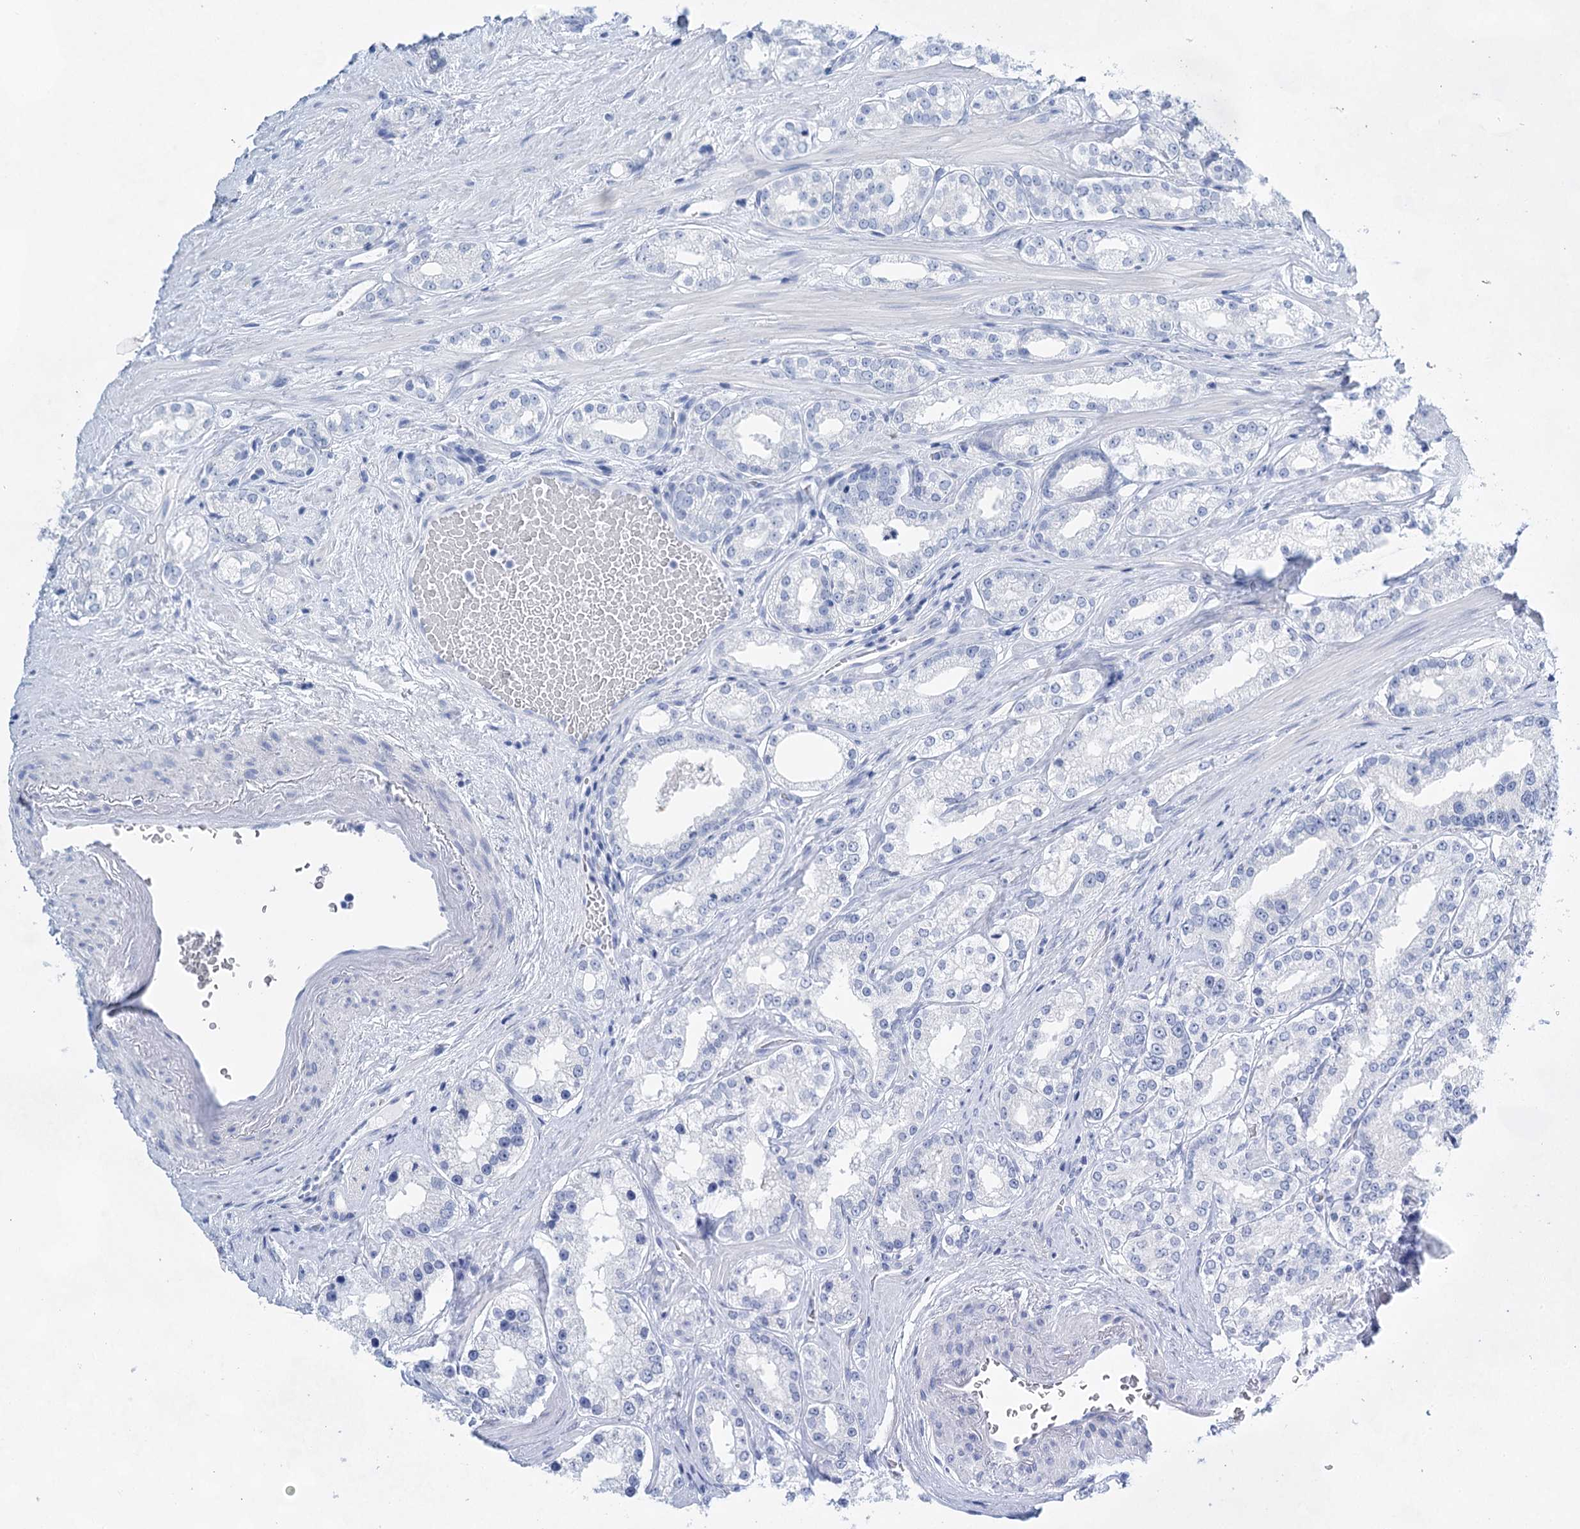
{"staining": {"intensity": "negative", "quantity": "none", "location": "none"}, "tissue": "prostate cancer", "cell_type": "Tumor cells", "image_type": "cancer", "snomed": [{"axis": "morphology", "description": "Normal tissue, NOS"}, {"axis": "morphology", "description": "Adenocarcinoma, High grade"}, {"axis": "topography", "description": "Prostate"}], "caption": "A micrograph of prostate cancer stained for a protein demonstrates no brown staining in tumor cells.", "gene": "LALBA", "patient": {"sex": "male", "age": 83}}